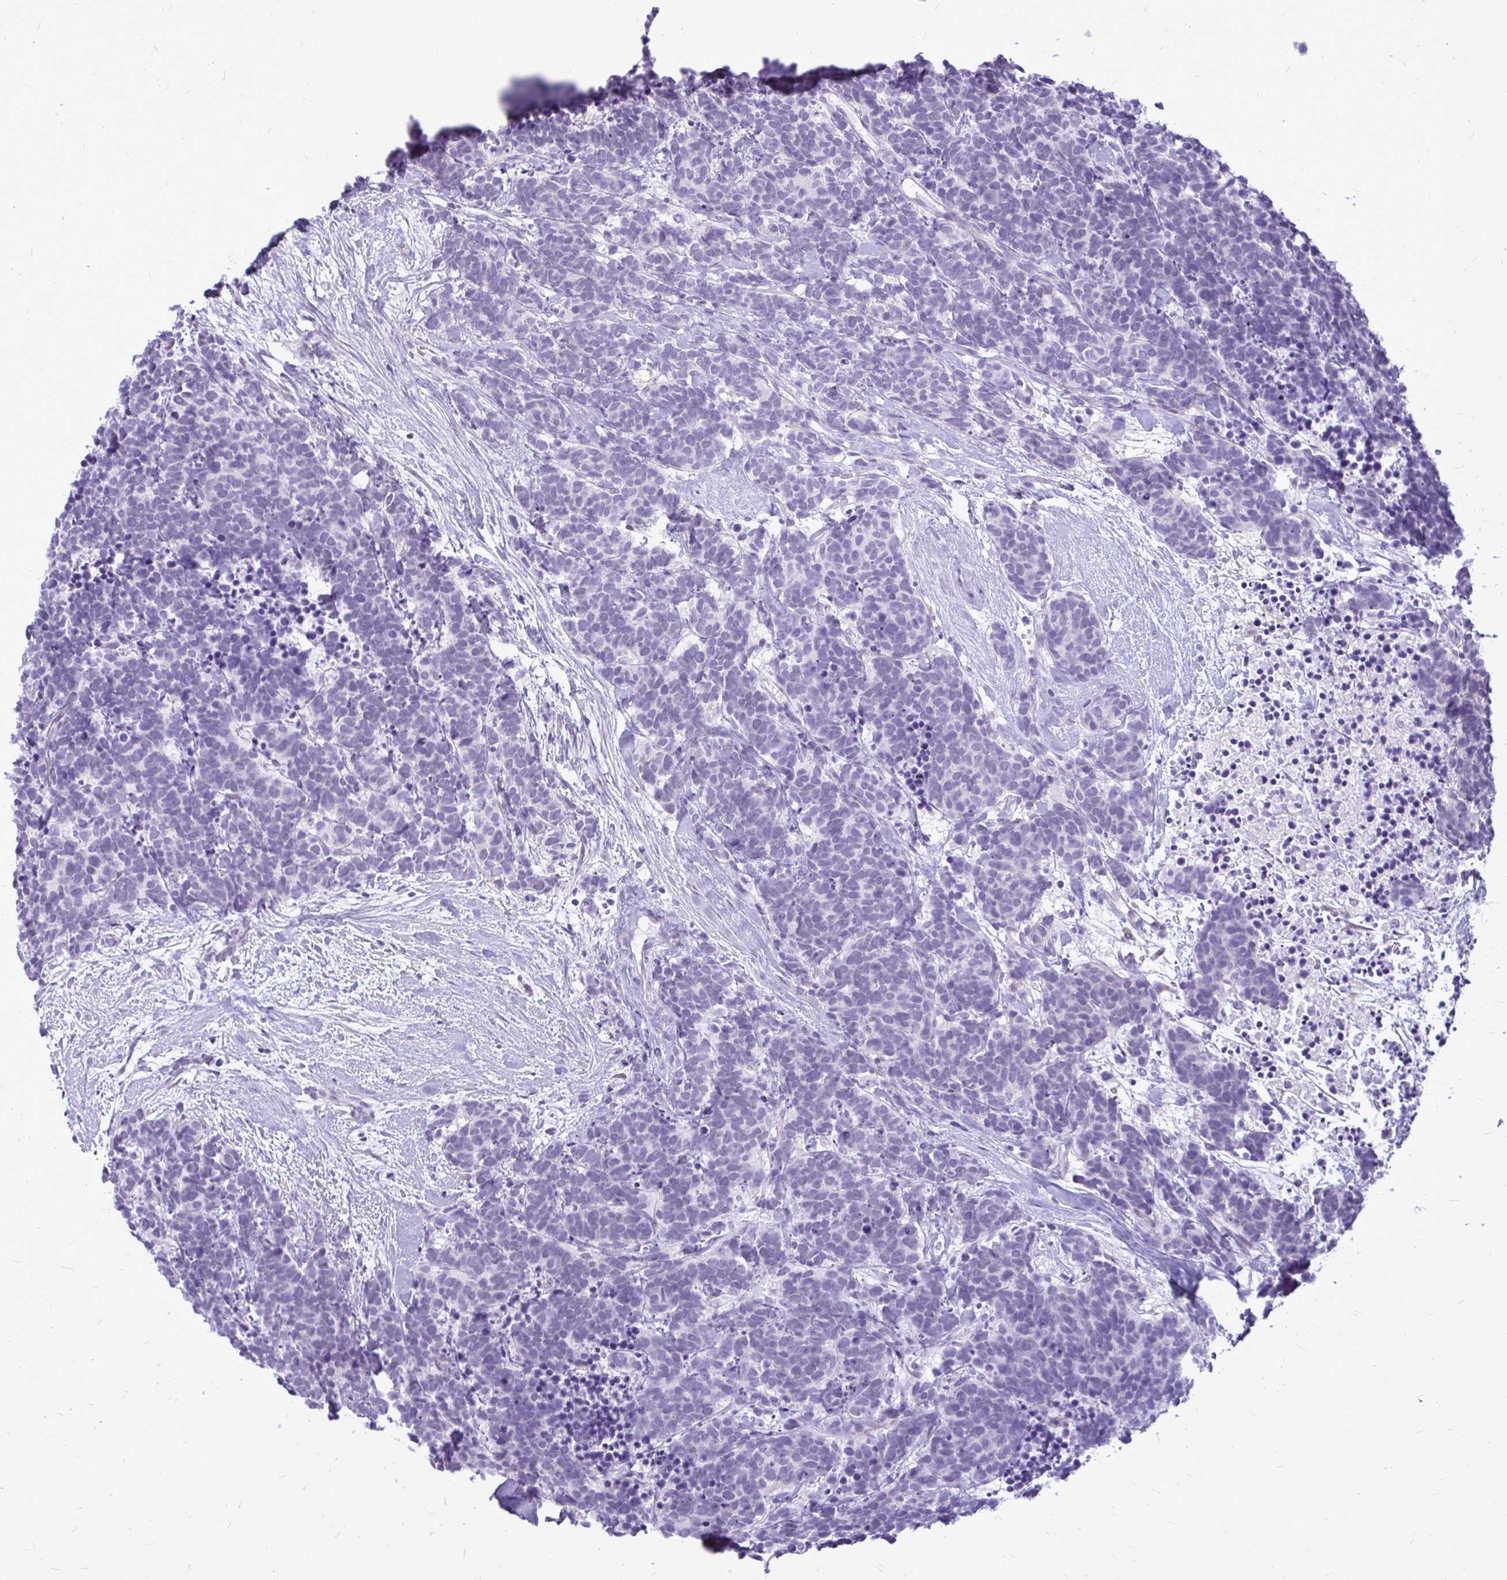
{"staining": {"intensity": "negative", "quantity": "none", "location": "none"}, "tissue": "carcinoid", "cell_type": "Tumor cells", "image_type": "cancer", "snomed": [{"axis": "morphology", "description": "Carcinoma, NOS"}, {"axis": "morphology", "description": "Carcinoid, malignant, NOS"}, {"axis": "topography", "description": "Prostate"}], "caption": "Immunohistochemistry (IHC) of human carcinoid demonstrates no staining in tumor cells.", "gene": "ZSCAN25", "patient": {"sex": "male", "age": 57}}